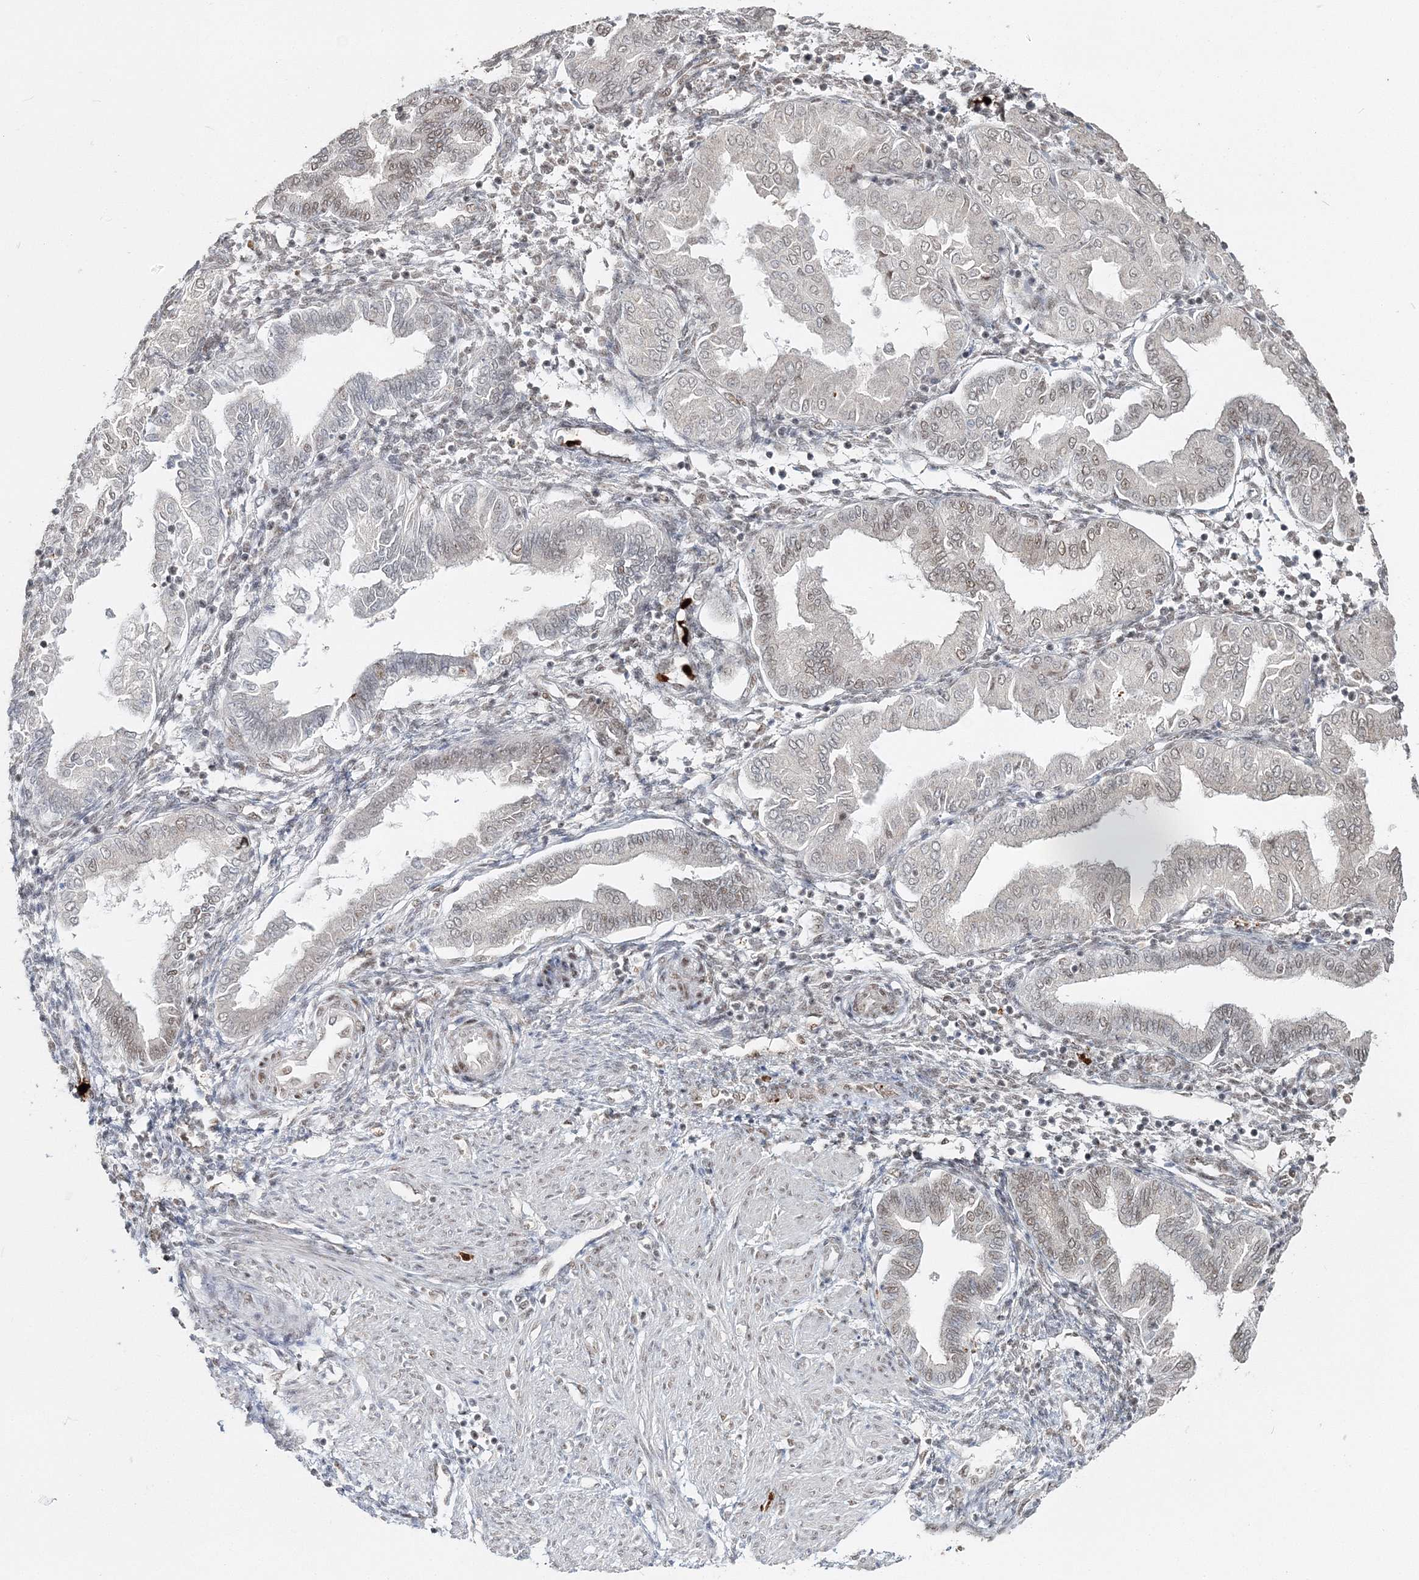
{"staining": {"intensity": "weak", "quantity": "<25%", "location": "nuclear"}, "tissue": "endometrium", "cell_type": "Cells in endometrial stroma", "image_type": "normal", "snomed": [{"axis": "morphology", "description": "Normal tissue, NOS"}, {"axis": "topography", "description": "Endometrium"}], "caption": "The micrograph displays no staining of cells in endometrial stroma in unremarkable endometrium. (Immunohistochemistry (ihc), brightfield microscopy, high magnification).", "gene": "ENSG00000290315", "patient": {"sex": "female", "age": 53}}